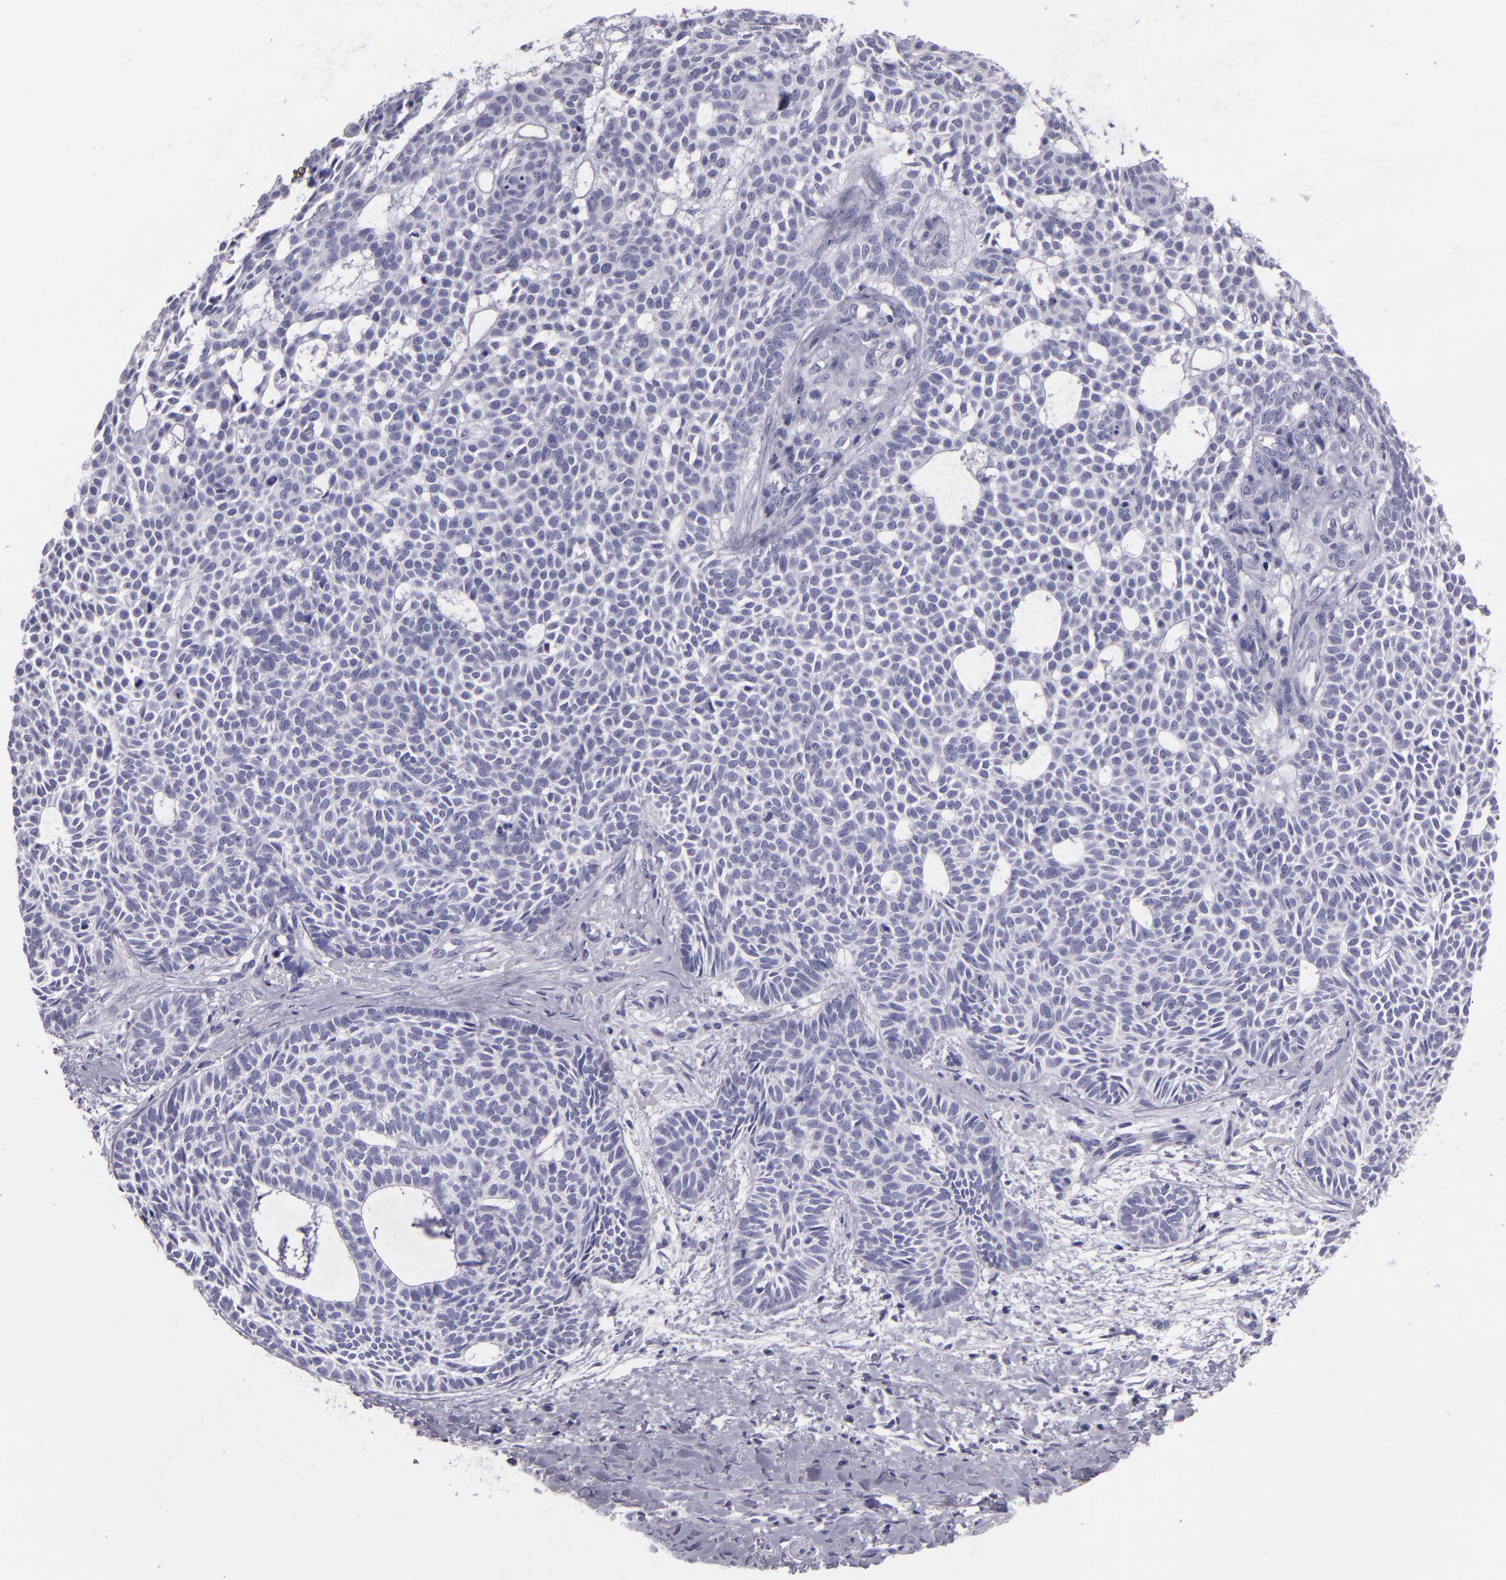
{"staining": {"intensity": "negative", "quantity": "none", "location": "none"}, "tissue": "skin cancer", "cell_type": "Tumor cells", "image_type": "cancer", "snomed": [{"axis": "morphology", "description": "Basal cell carcinoma"}, {"axis": "topography", "description": "Skin"}], "caption": "Histopathology image shows no significant protein staining in tumor cells of basal cell carcinoma (skin).", "gene": "CR2", "patient": {"sex": "male", "age": 75}}